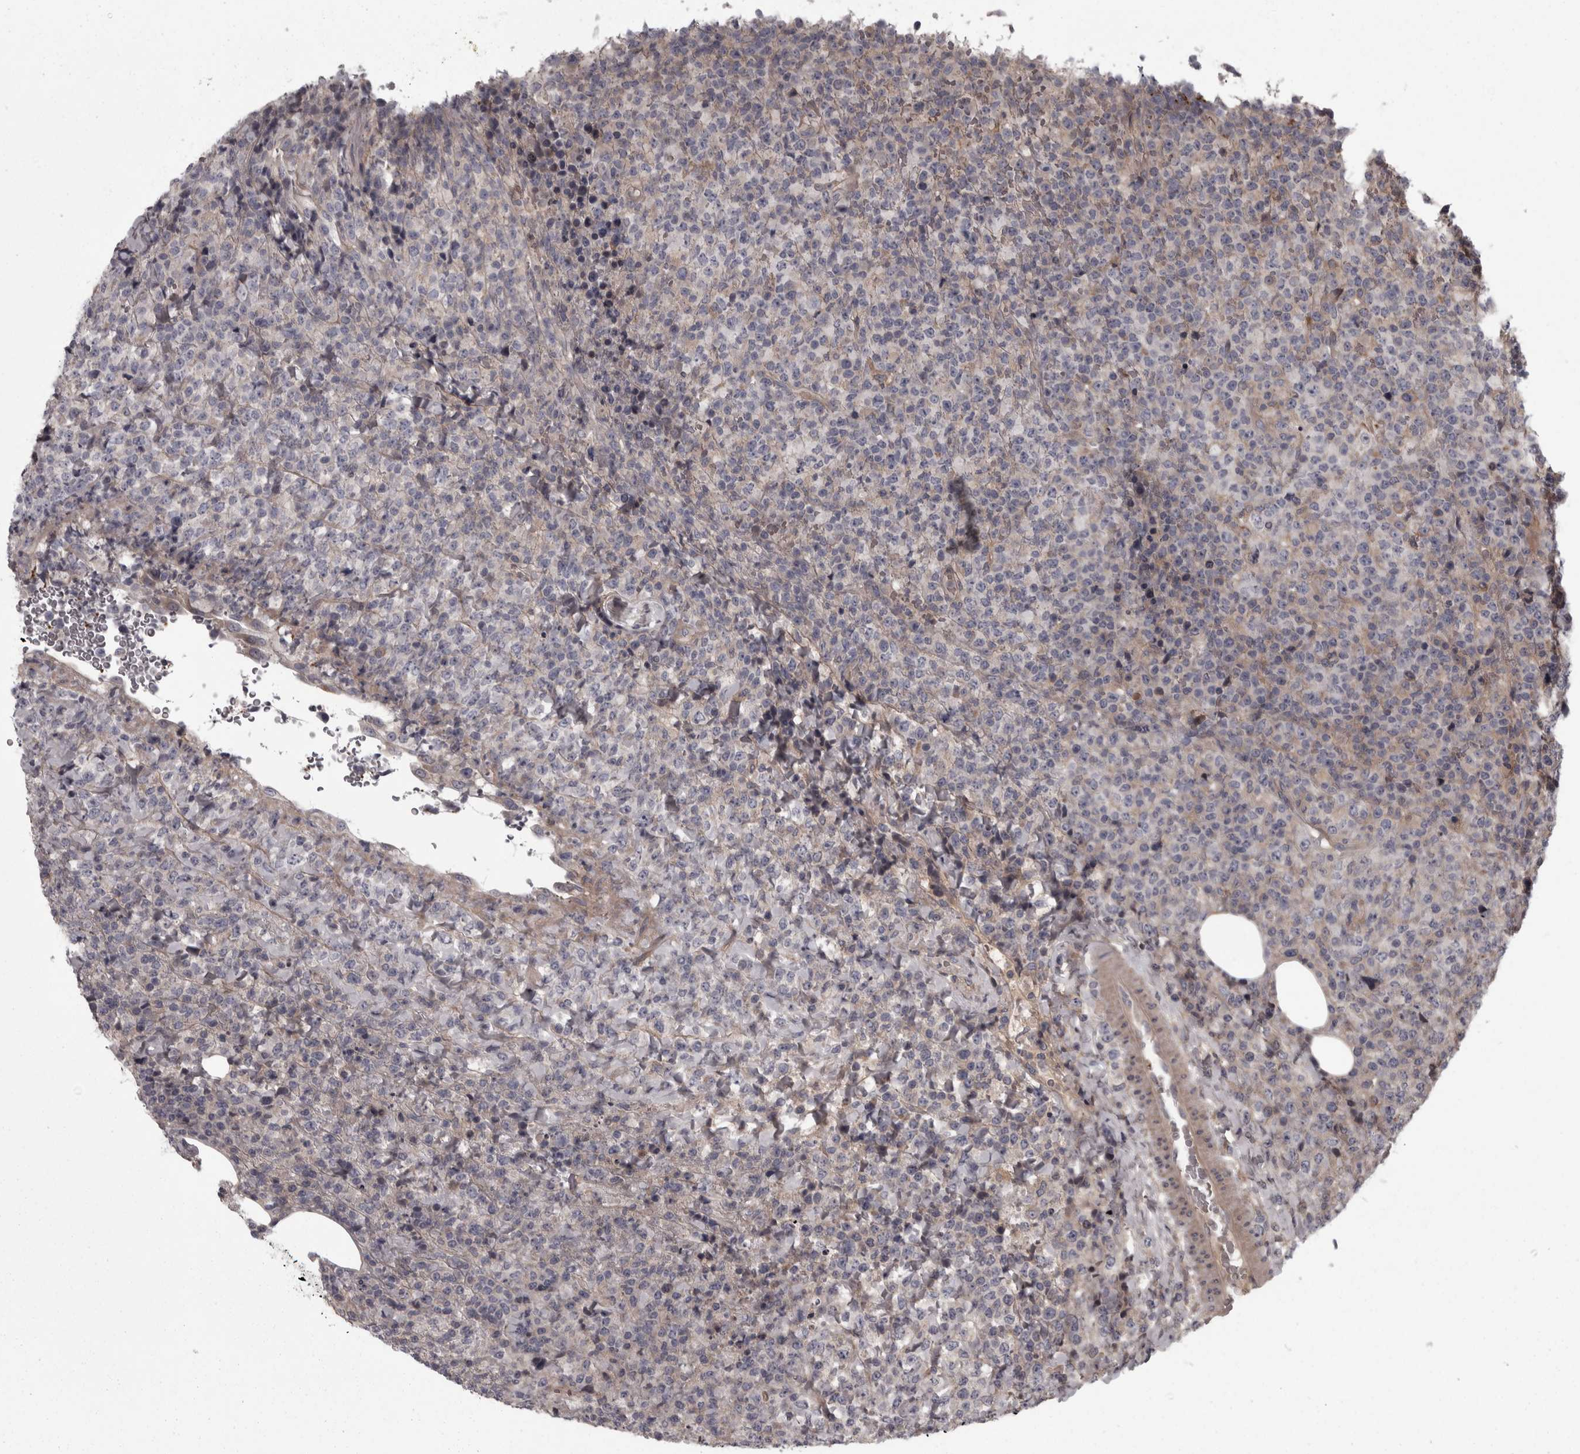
{"staining": {"intensity": "negative", "quantity": "none", "location": "none"}, "tissue": "lymphoma", "cell_type": "Tumor cells", "image_type": "cancer", "snomed": [{"axis": "morphology", "description": "Malignant lymphoma, non-Hodgkin's type, High grade"}, {"axis": "topography", "description": "Lymph node"}], "caption": "This histopathology image is of lymphoma stained with IHC to label a protein in brown with the nuclei are counter-stained blue. There is no staining in tumor cells.", "gene": "RSU1", "patient": {"sex": "male", "age": 13}}